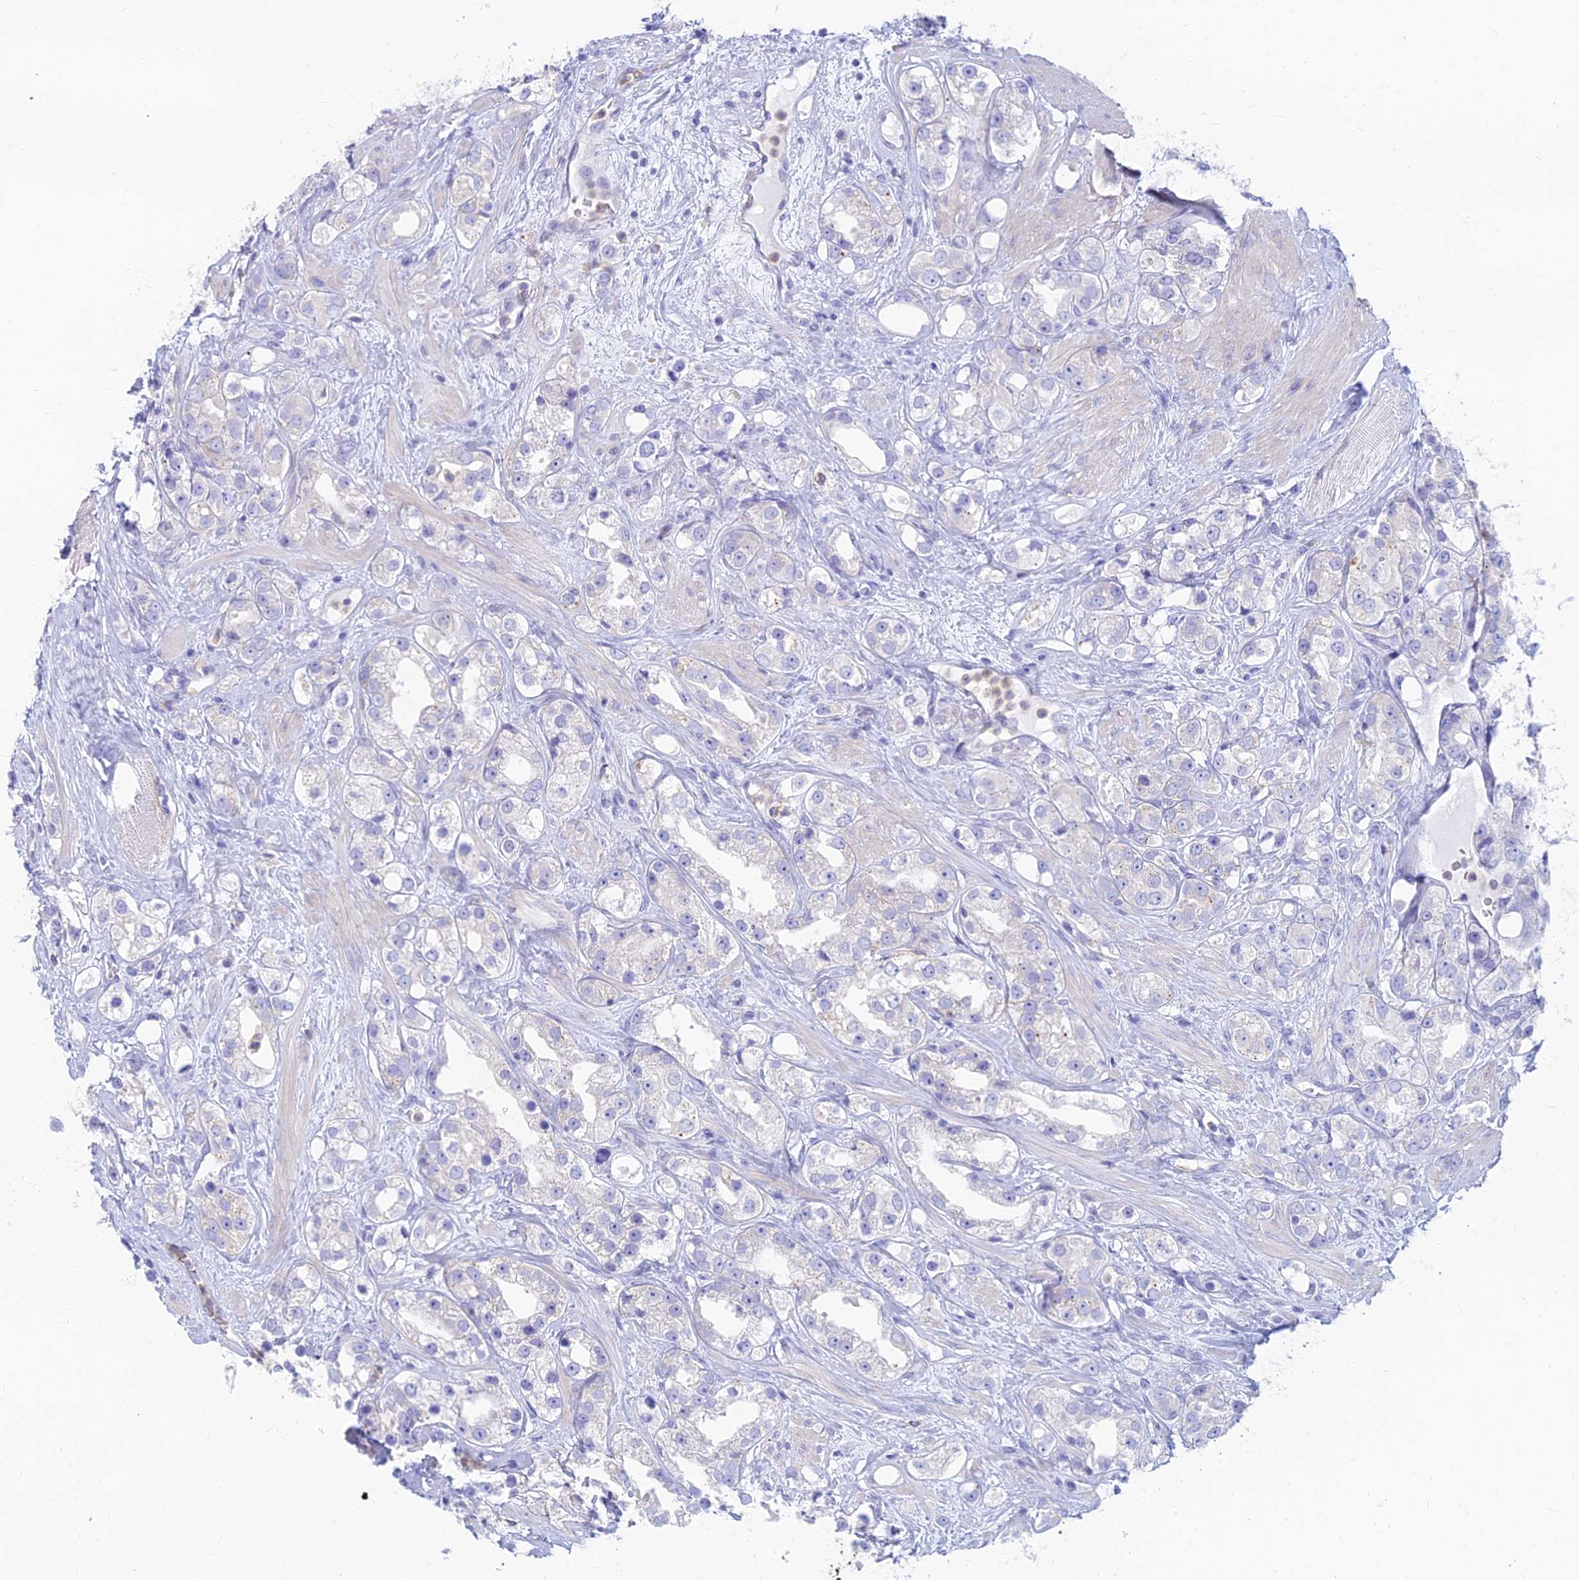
{"staining": {"intensity": "negative", "quantity": "none", "location": "none"}, "tissue": "prostate cancer", "cell_type": "Tumor cells", "image_type": "cancer", "snomed": [{"axis": "morphology", "description": "Adenocarcinoma, NOS"}, {"axis": "topography", "description": "Prostate"}], "caption": "High magnification brightfield microscopy of prostate cancer stained with DAB (brown) and counterstained with hematoxylin (blue): tumor cells show no significant positivity.", "gene": "STRN4", "patient": {"sex": "male", "age": 79}}